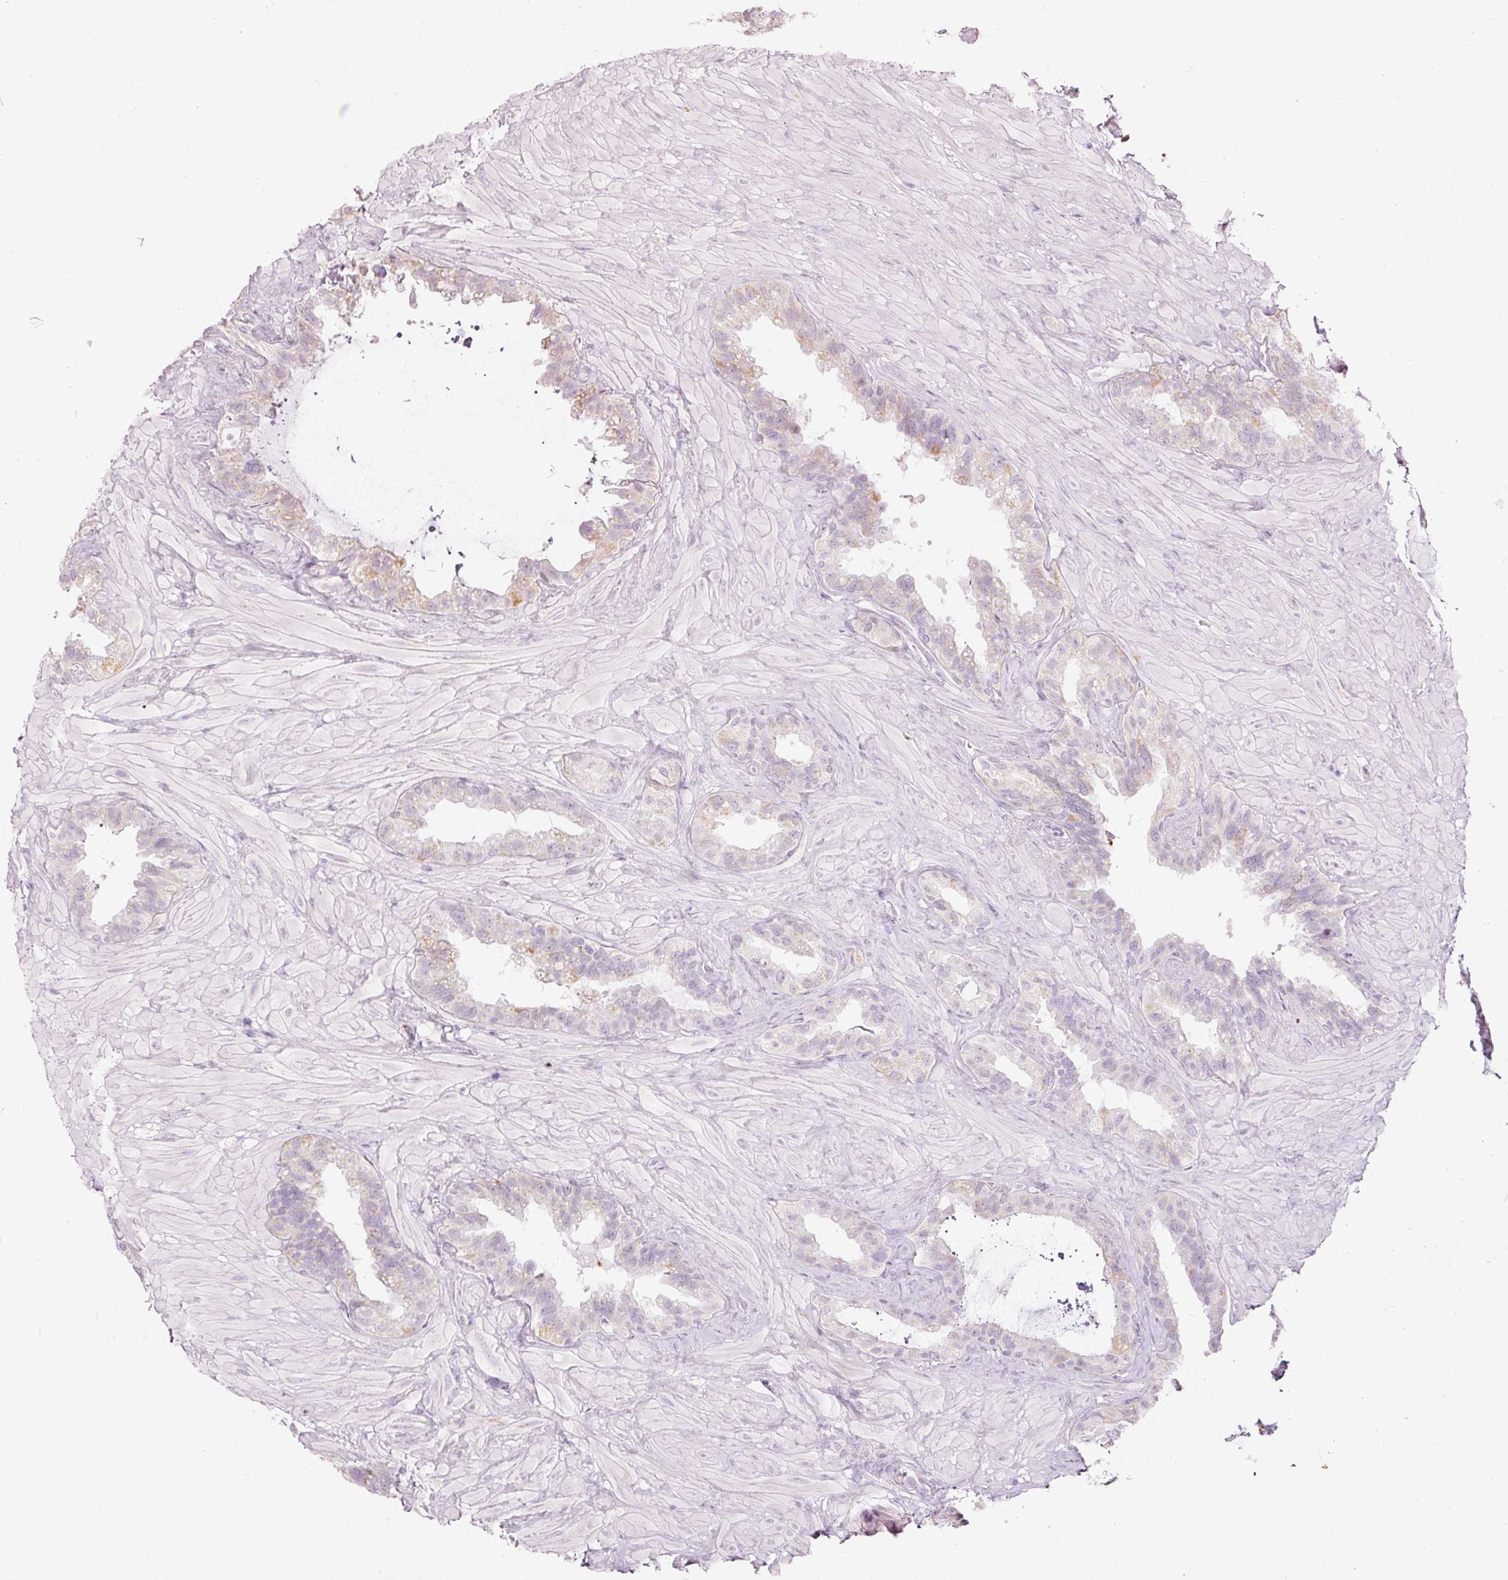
{"staining": {"intensity": "weak", "quantity": "25%-75%", "location": "cytoplasmic/membranous,nuclear"}, "tissue": "seminal vesicle", "cell_type": "Glandular cells", "image_type": "normal", "snomed": [{"axis": "morphology", "description": "Normal tissue, NOS"}, {"axis": "topography", "description": "Seminal veicle"}, {"axis": "topography", "description": "Peripheral nerve tissue"}], "caption": "Immunohistochemistry (IHC) of unremarkable seminal vesicle displays low levels of weak cytoplasmic/membranous,nuclear expression in about 25%-75% of glandular cells.", "gene": "RNF39", "patient": {"sex": "male", "age": 76}}